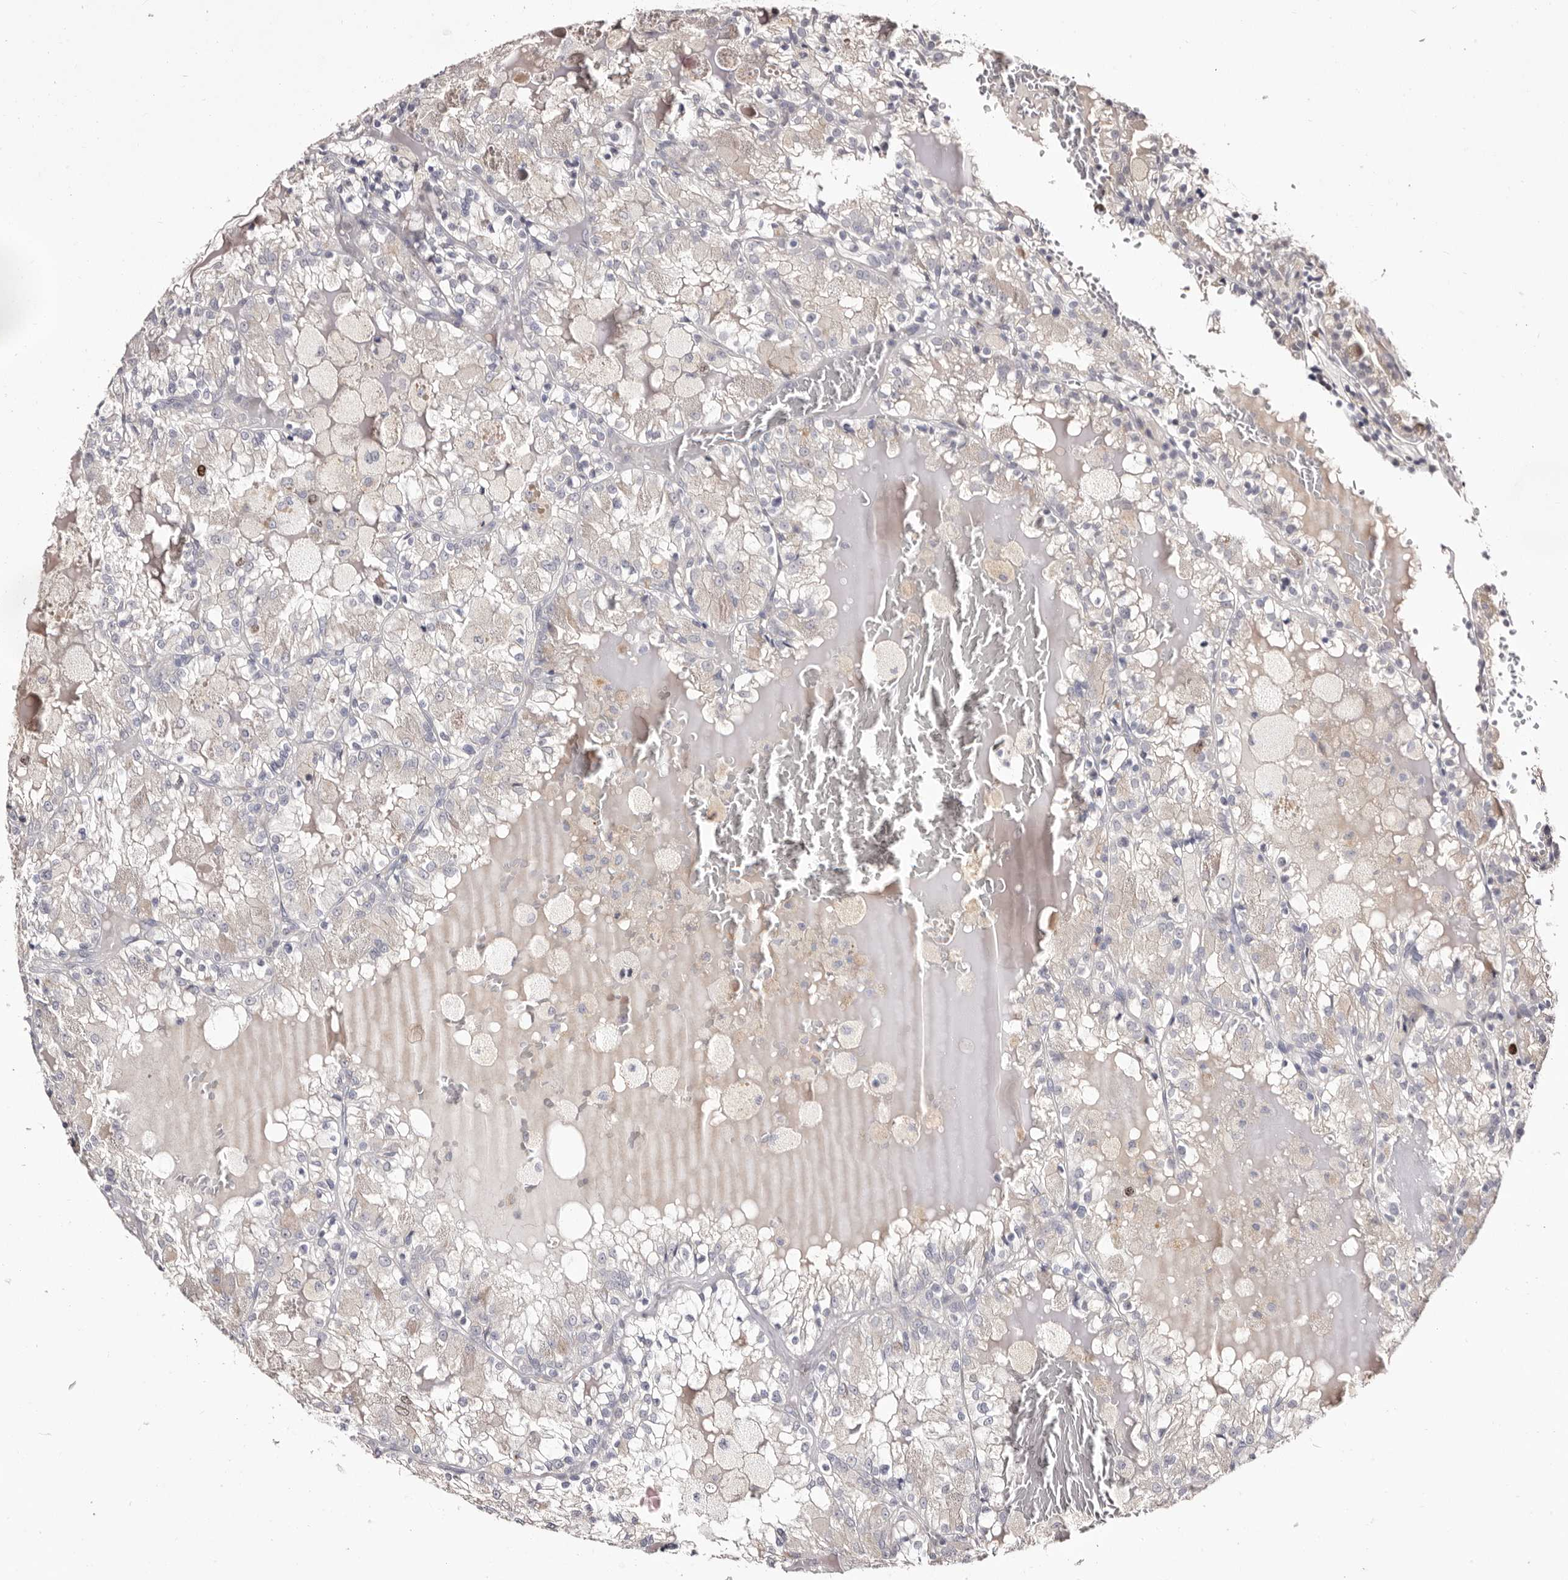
{"staining": {"intensity": "negative", "quantity": "none", "location": "none"}, "tissue": "renal cancer", "cell_type": "Tumor cells", "image_type": "cancer", "snomed": [{"axis": "morphology", "description": "Adenocarcinoma, NOS"}, {"axis": "topography", "description": "Kidney"}], "caption": "Immunohistochemical staining of renal cancer (adenocarcinoma) demonstrates no significant expression in tumor cells.", "gene": "CDCA8", "patient": {"sex": "female", "age": 56}}